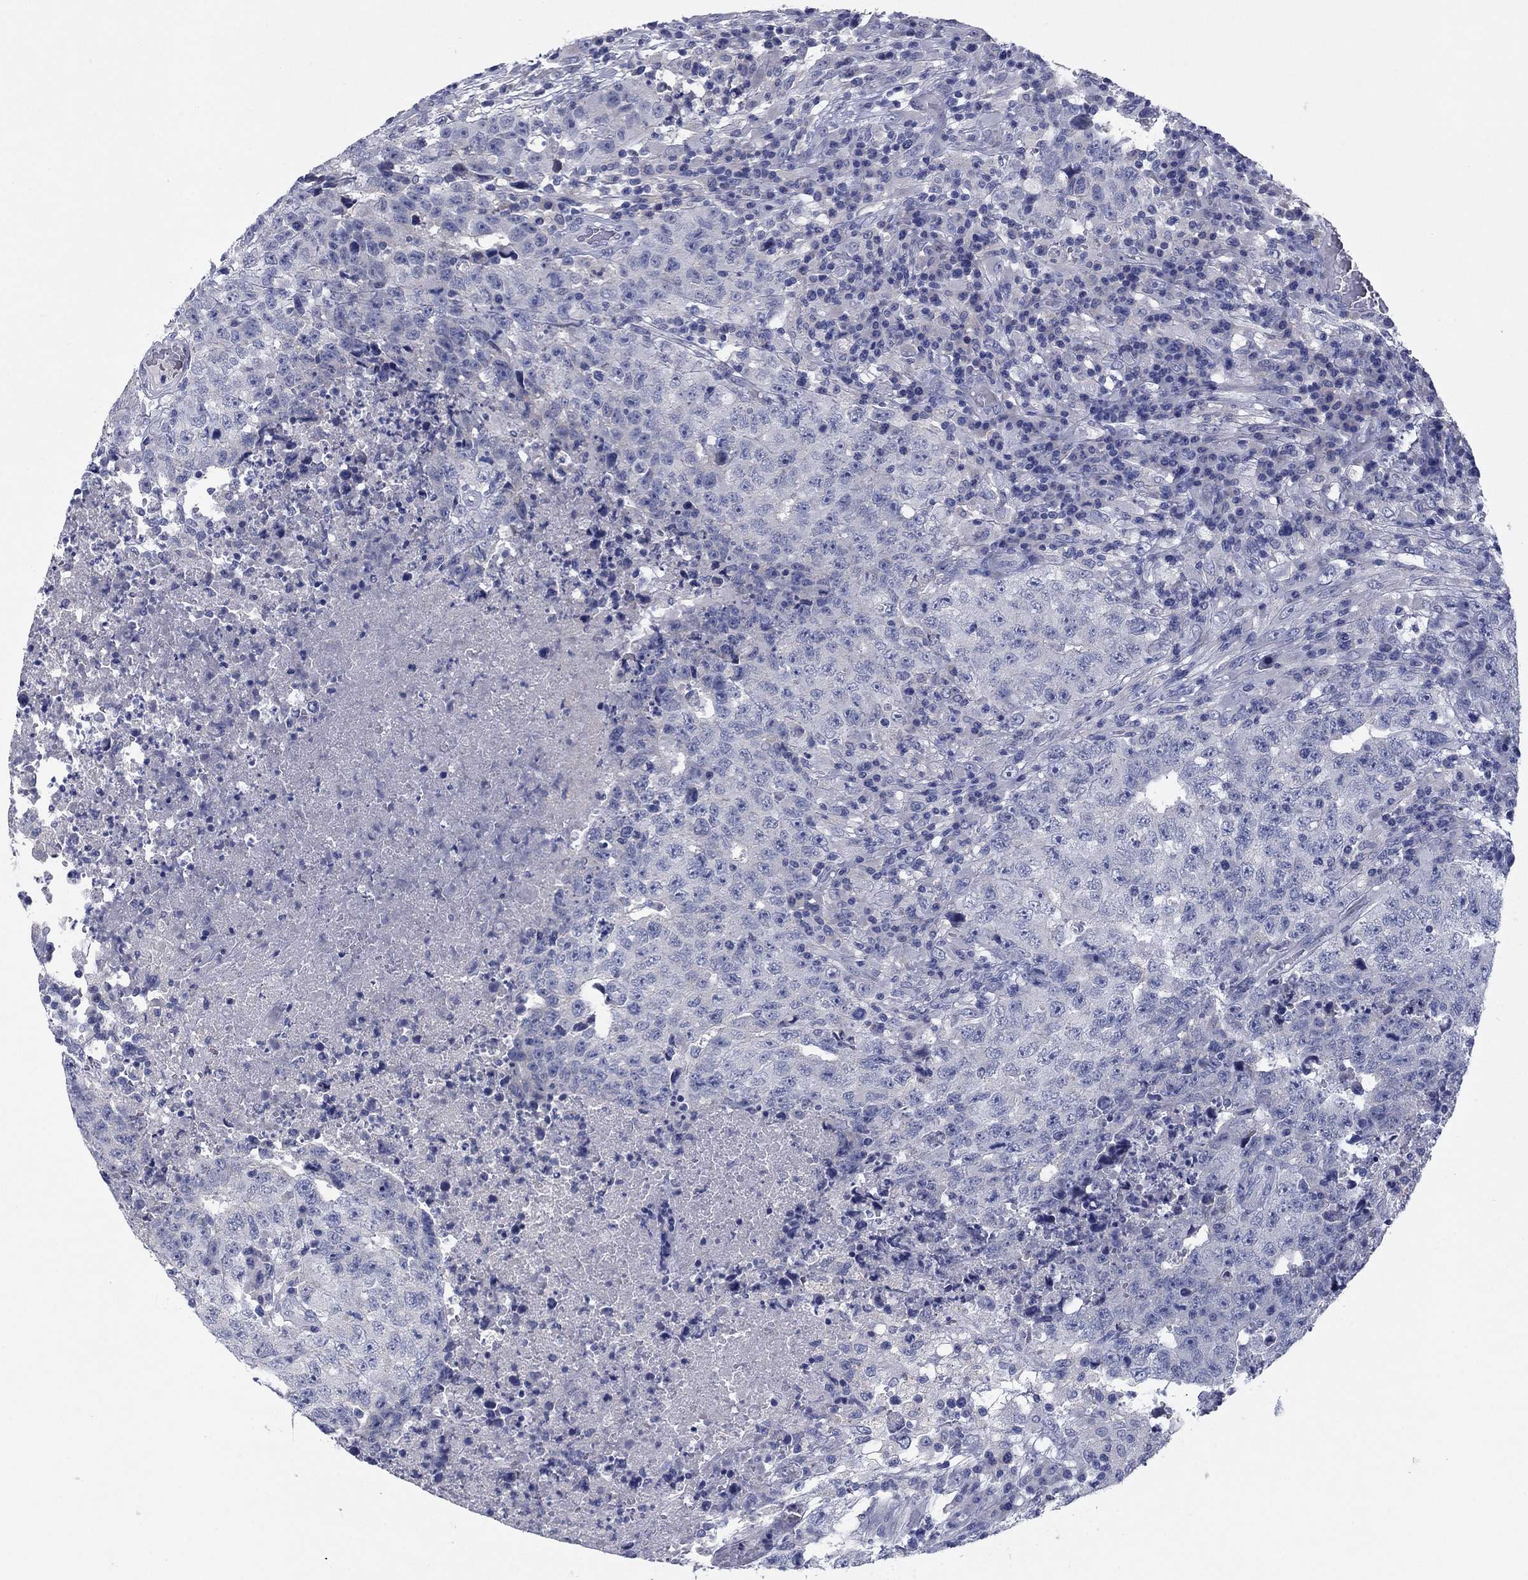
{"staining": {"intensity": "negative", "quantity": "none", "location": "none"}, "tissue": "testis cancer", "cell_type": "Tumor cells", "image_type": "cancer", "snomed": [{"axis": "morphology", "description": "Necrosis, NOS"}, {"axis": "morphology", "description": "Carcinoma, Embryonal, NOS"}, {"axis": "topography", "description": "Testis"}], "caption": "This is a histopathology image of immunohistochemistry staining of embryonal carcinoma (testis), which shows no expression in tumor cells.", "gene": "CNTNAP4", "patient": {"sex": "male", "age": 19}}